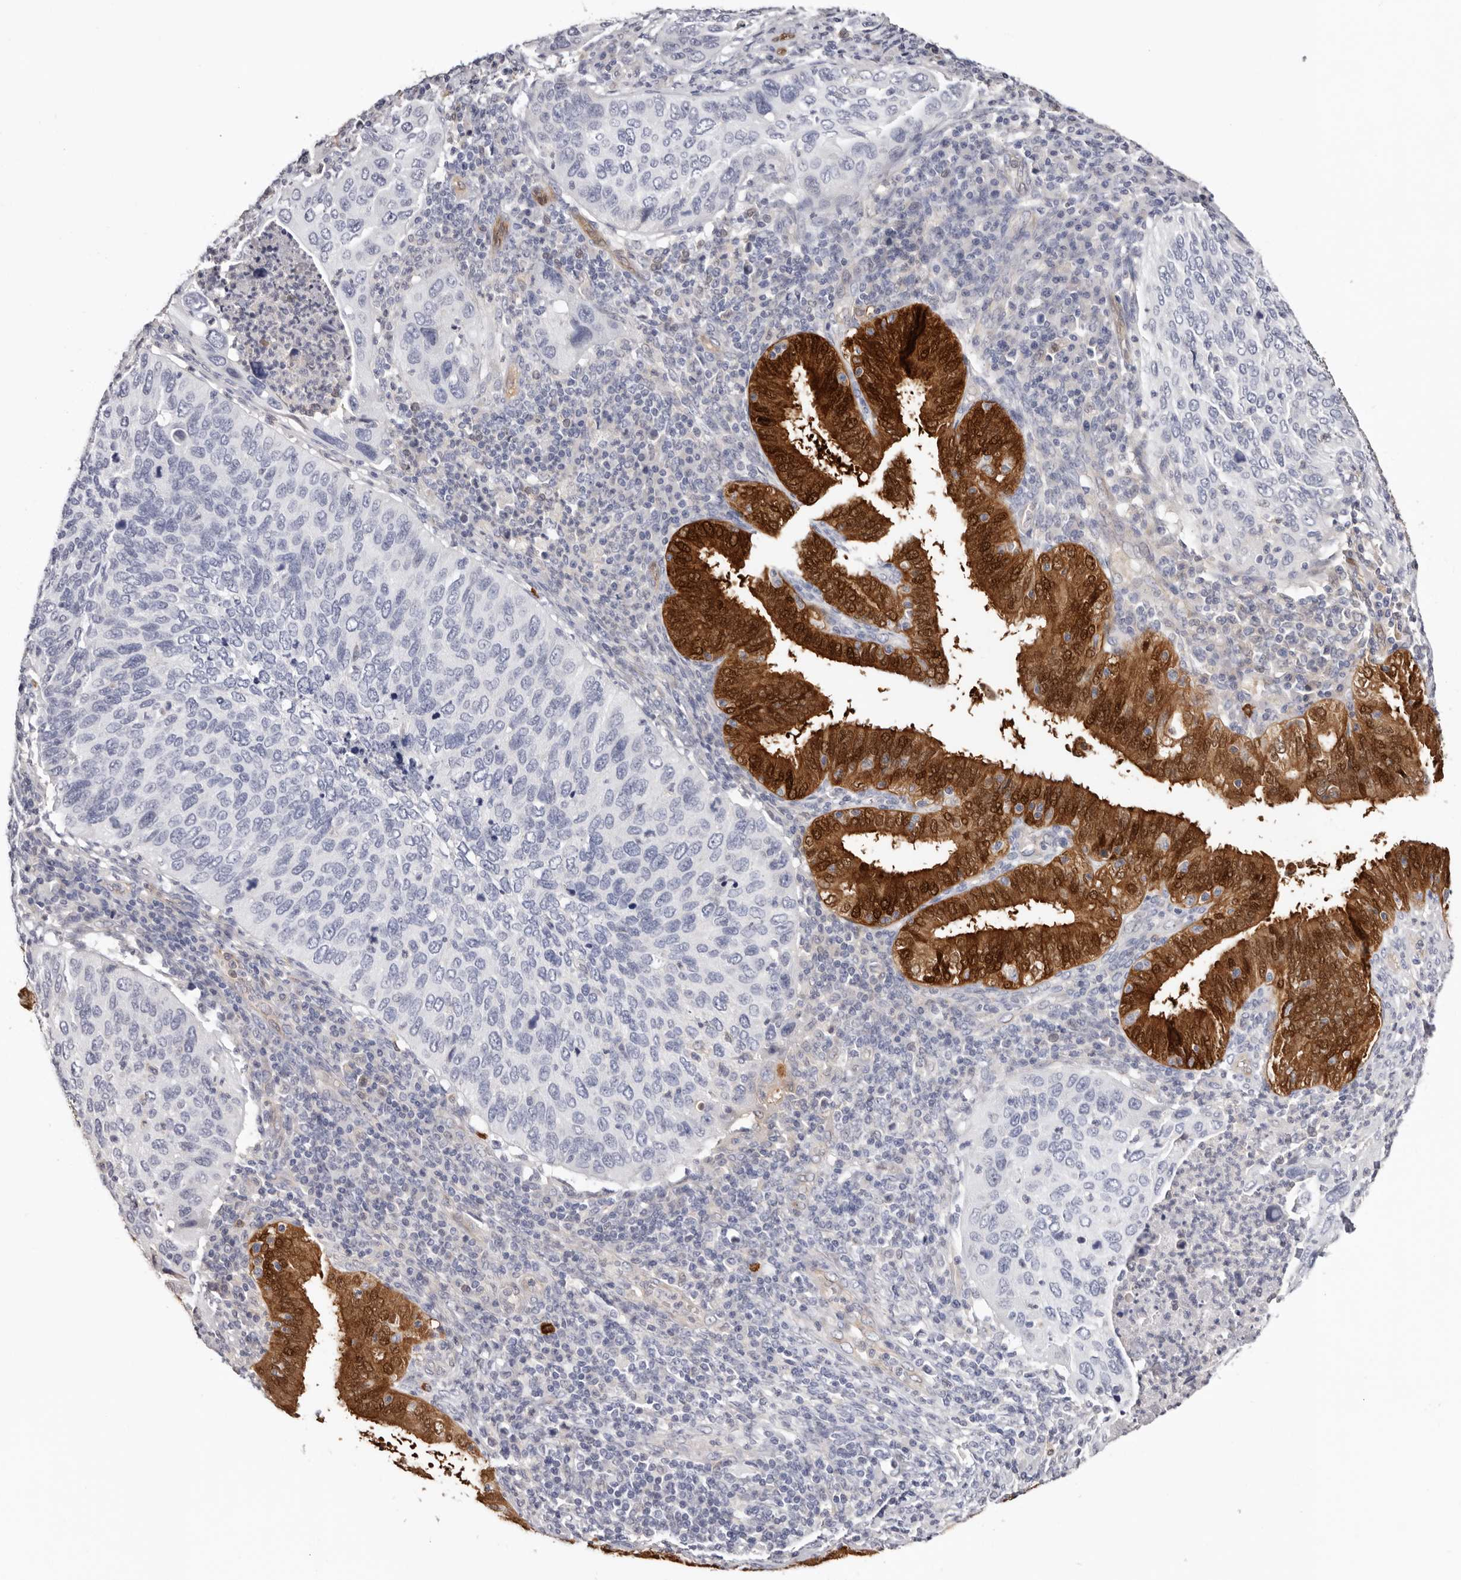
{"staining": {"intensity": "negative", "quantity": "none", "location": "none"}, "tissue": "cervical cancer", "cell_type": "Tumor cells", "image_type": "cancer", "snomed": [{"axis": "morphology", "description": "Squamous cell carcinoma, NOS"}, {"axis": "topography", "description": "Cervix"}], "caption": "This histopathology image is of cervical squamous cell carcinoma stained with immunohistochemistry to label a protein in brown with the nuclei are counter-stained blue. There is no staining in tumor cells.", "gene": "PKDCC", "patient": {"sex": "female", "age": 38}}